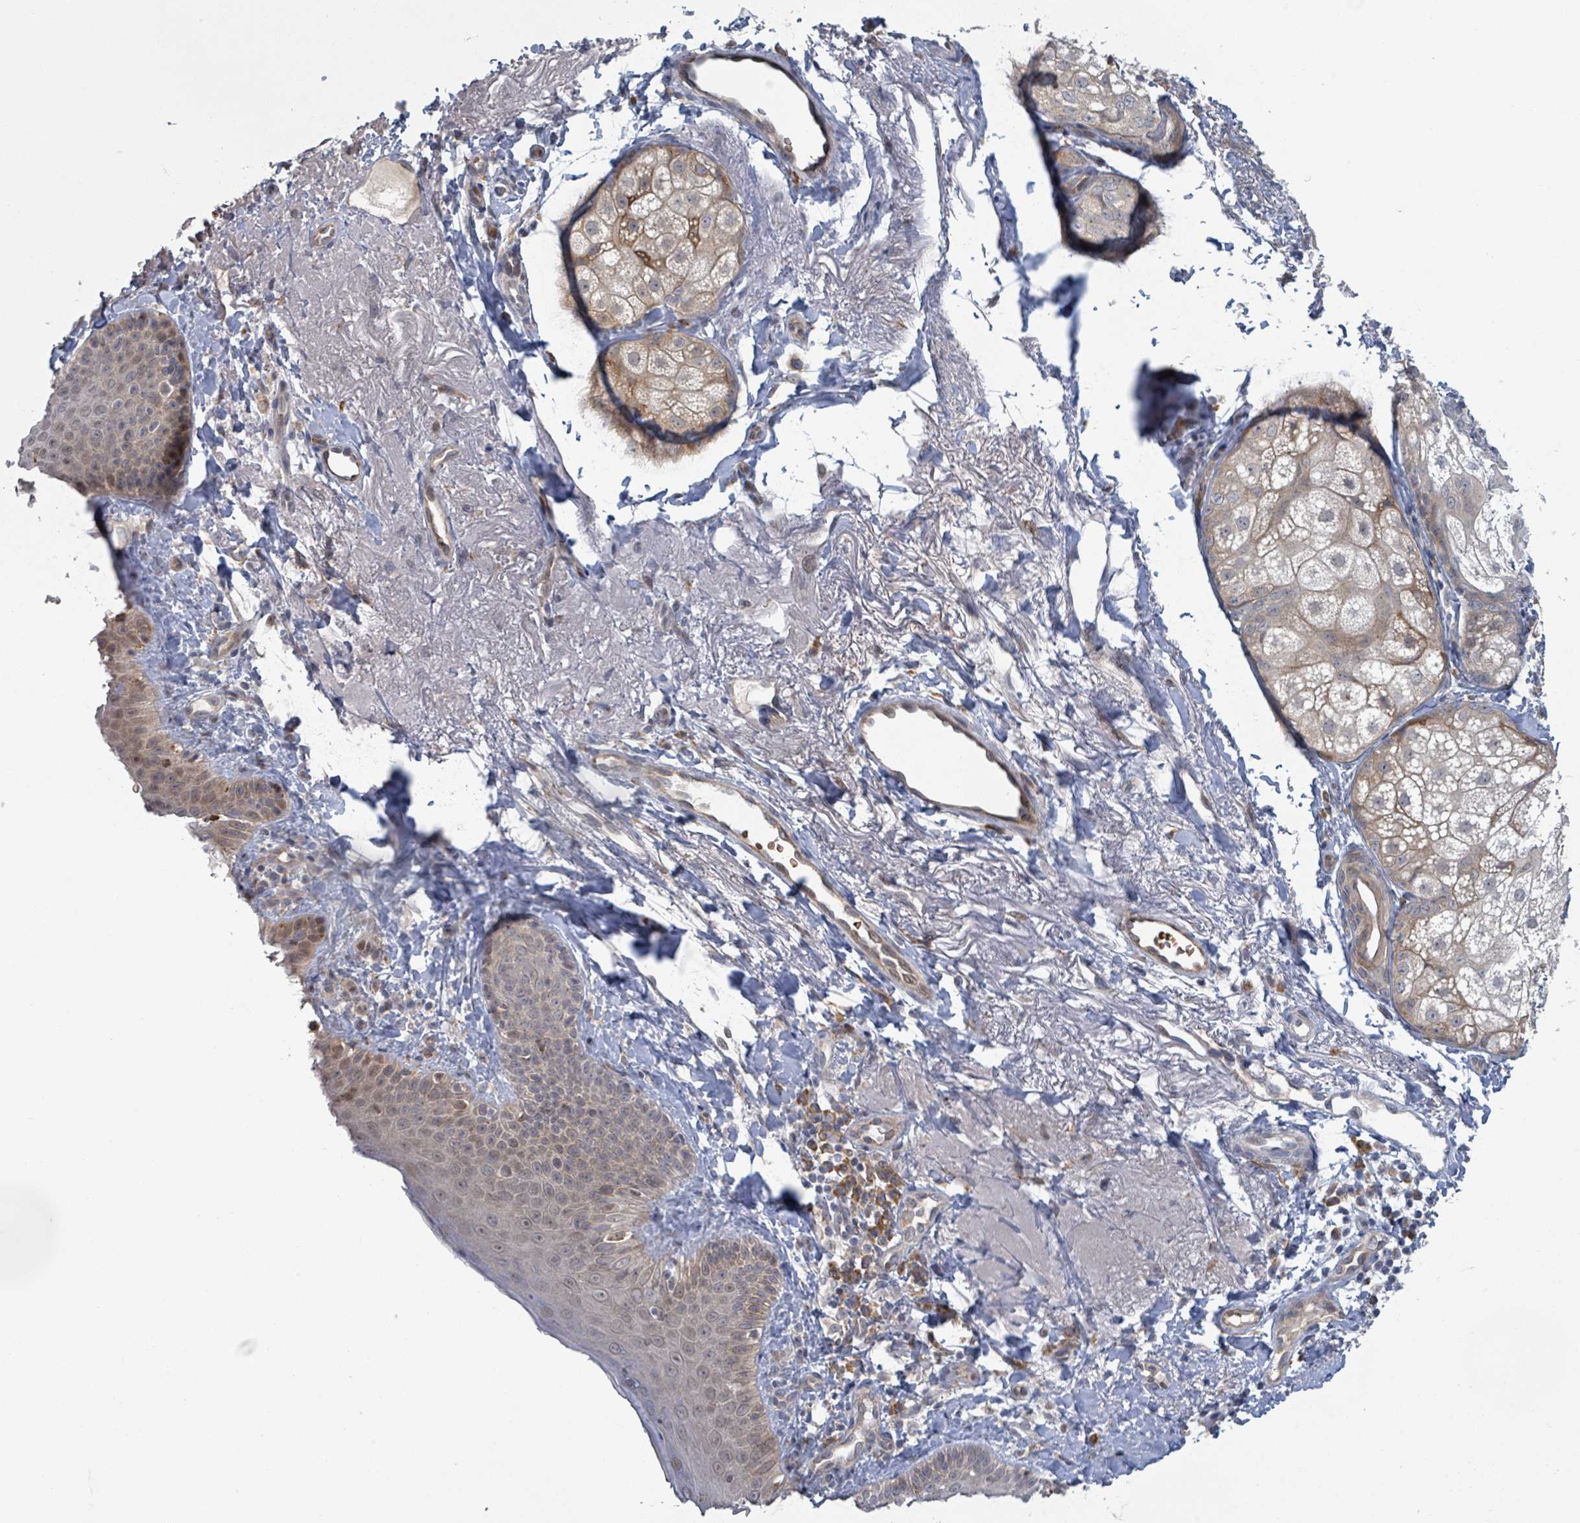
{"staining": {"intensity": "negative", "quantity": "none", "location": "none"}, "tissue": "skin", "cell_type": "Fibroblasts", "image_type": "normal", "snomed": [{"axis": "morphology", "description": "Normal tissue, NOS"}, {"axis": "topography", "description": "Skin"}], "caption": "Immunohistochemistry (IHC) of unremarkable human skin reveals no positivity in fibroblasts.", "gene": "SHROOM2", "patient": {"sex": "male", "age": 57}}